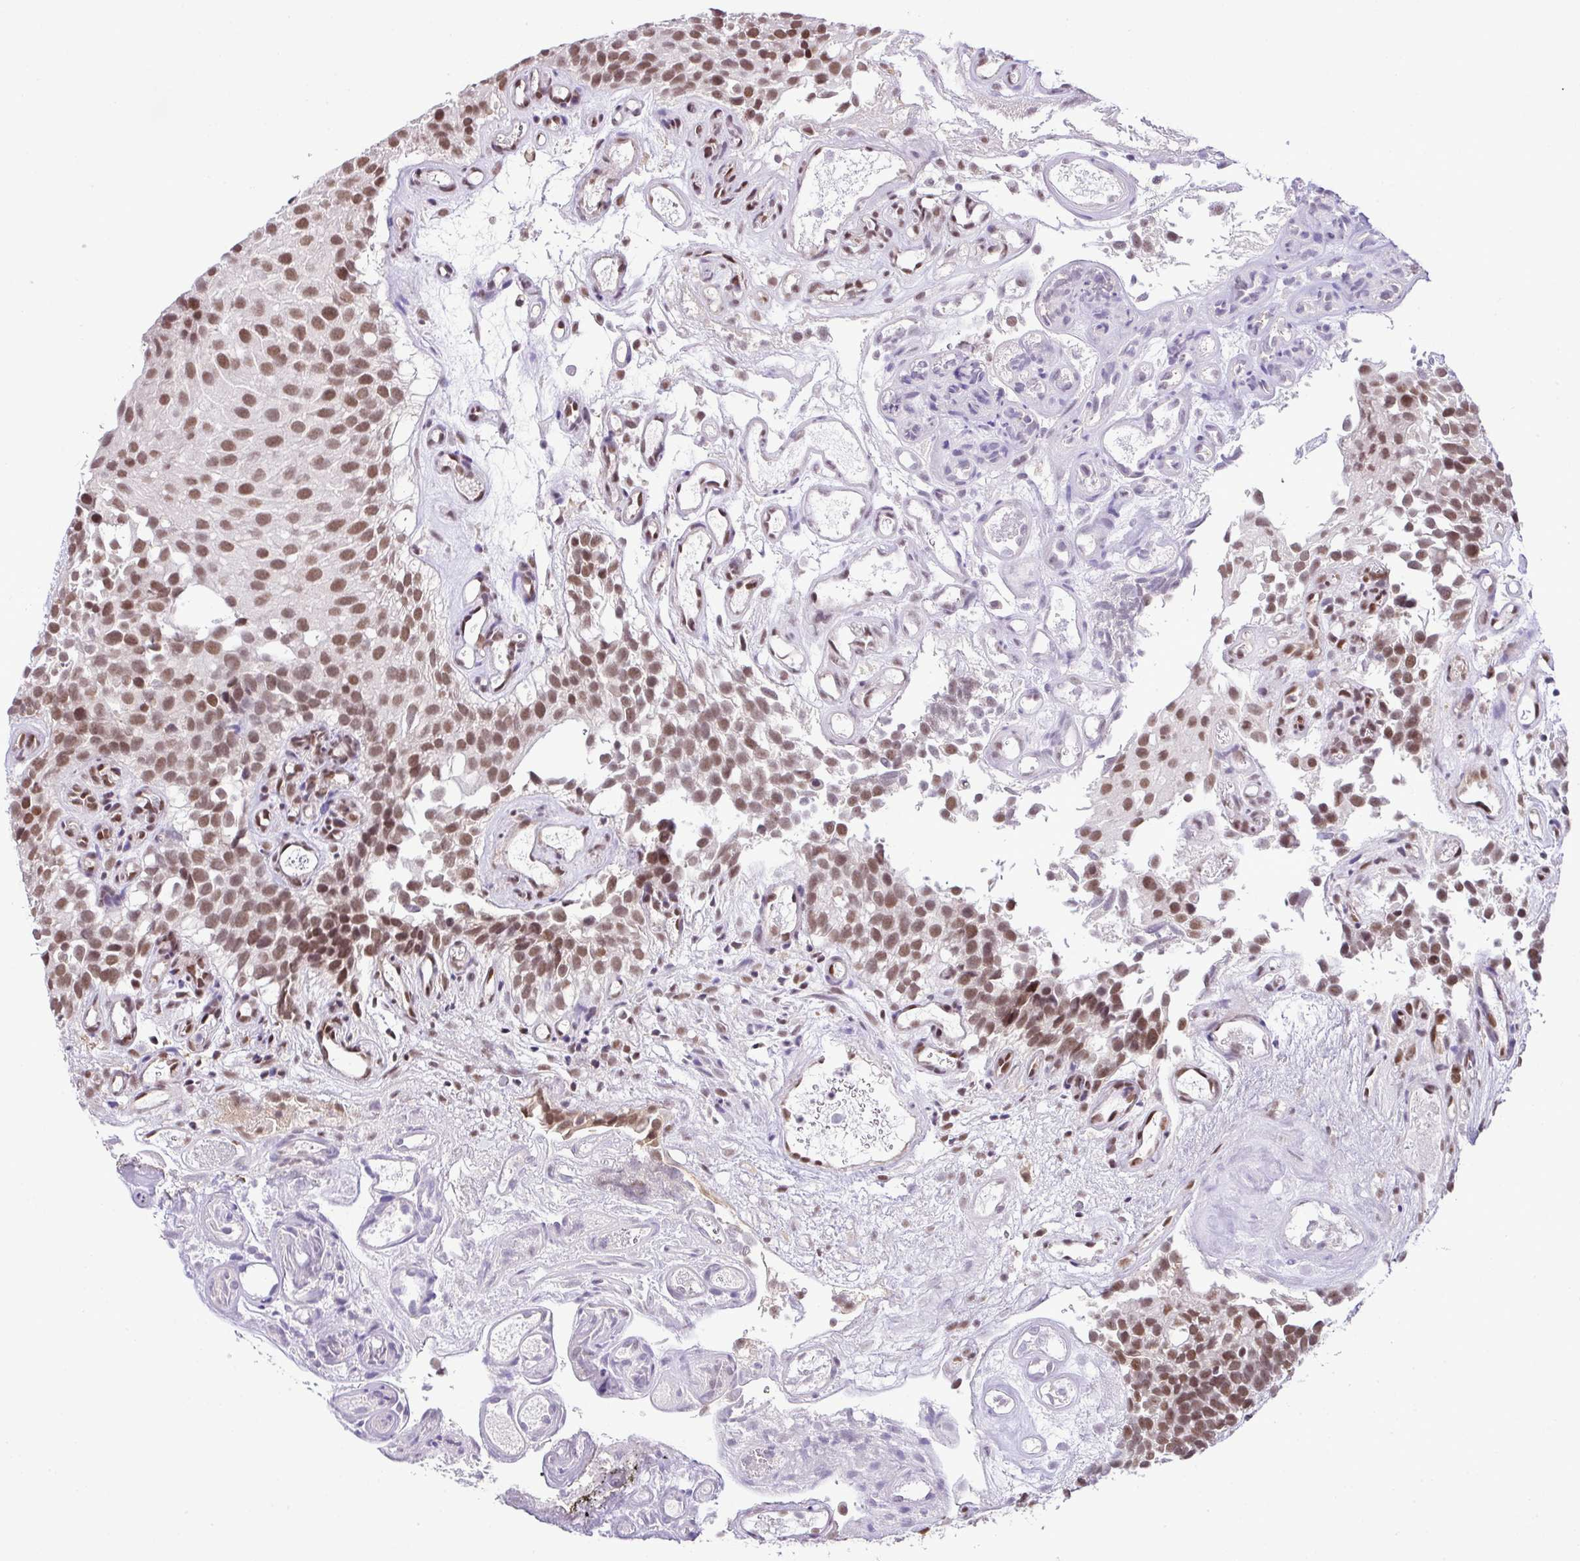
{"staining": {"intensity": "moderate", "quantity": ">75%", "location": "nuclear"}, "tissue": "urothelial cancer", "cell_type": "Tumor cells", "image_type": "cancer", "snomed": [{"axis": "morphology", "description": "Urothelial carcinoma, NOS"}, {"axis": "topography", "description": "Urinary bladder"}], "caption": "High-power microscopy captured an immunohistochemistry (IHC) histopathology image of transitional cell carcinoma, revealing moderate nuclear expression in about >75% of tumor cells. Nuclei are stained in blue.", "gene": "PGAP4", "patient": {"sex": "male", "age": 87}}